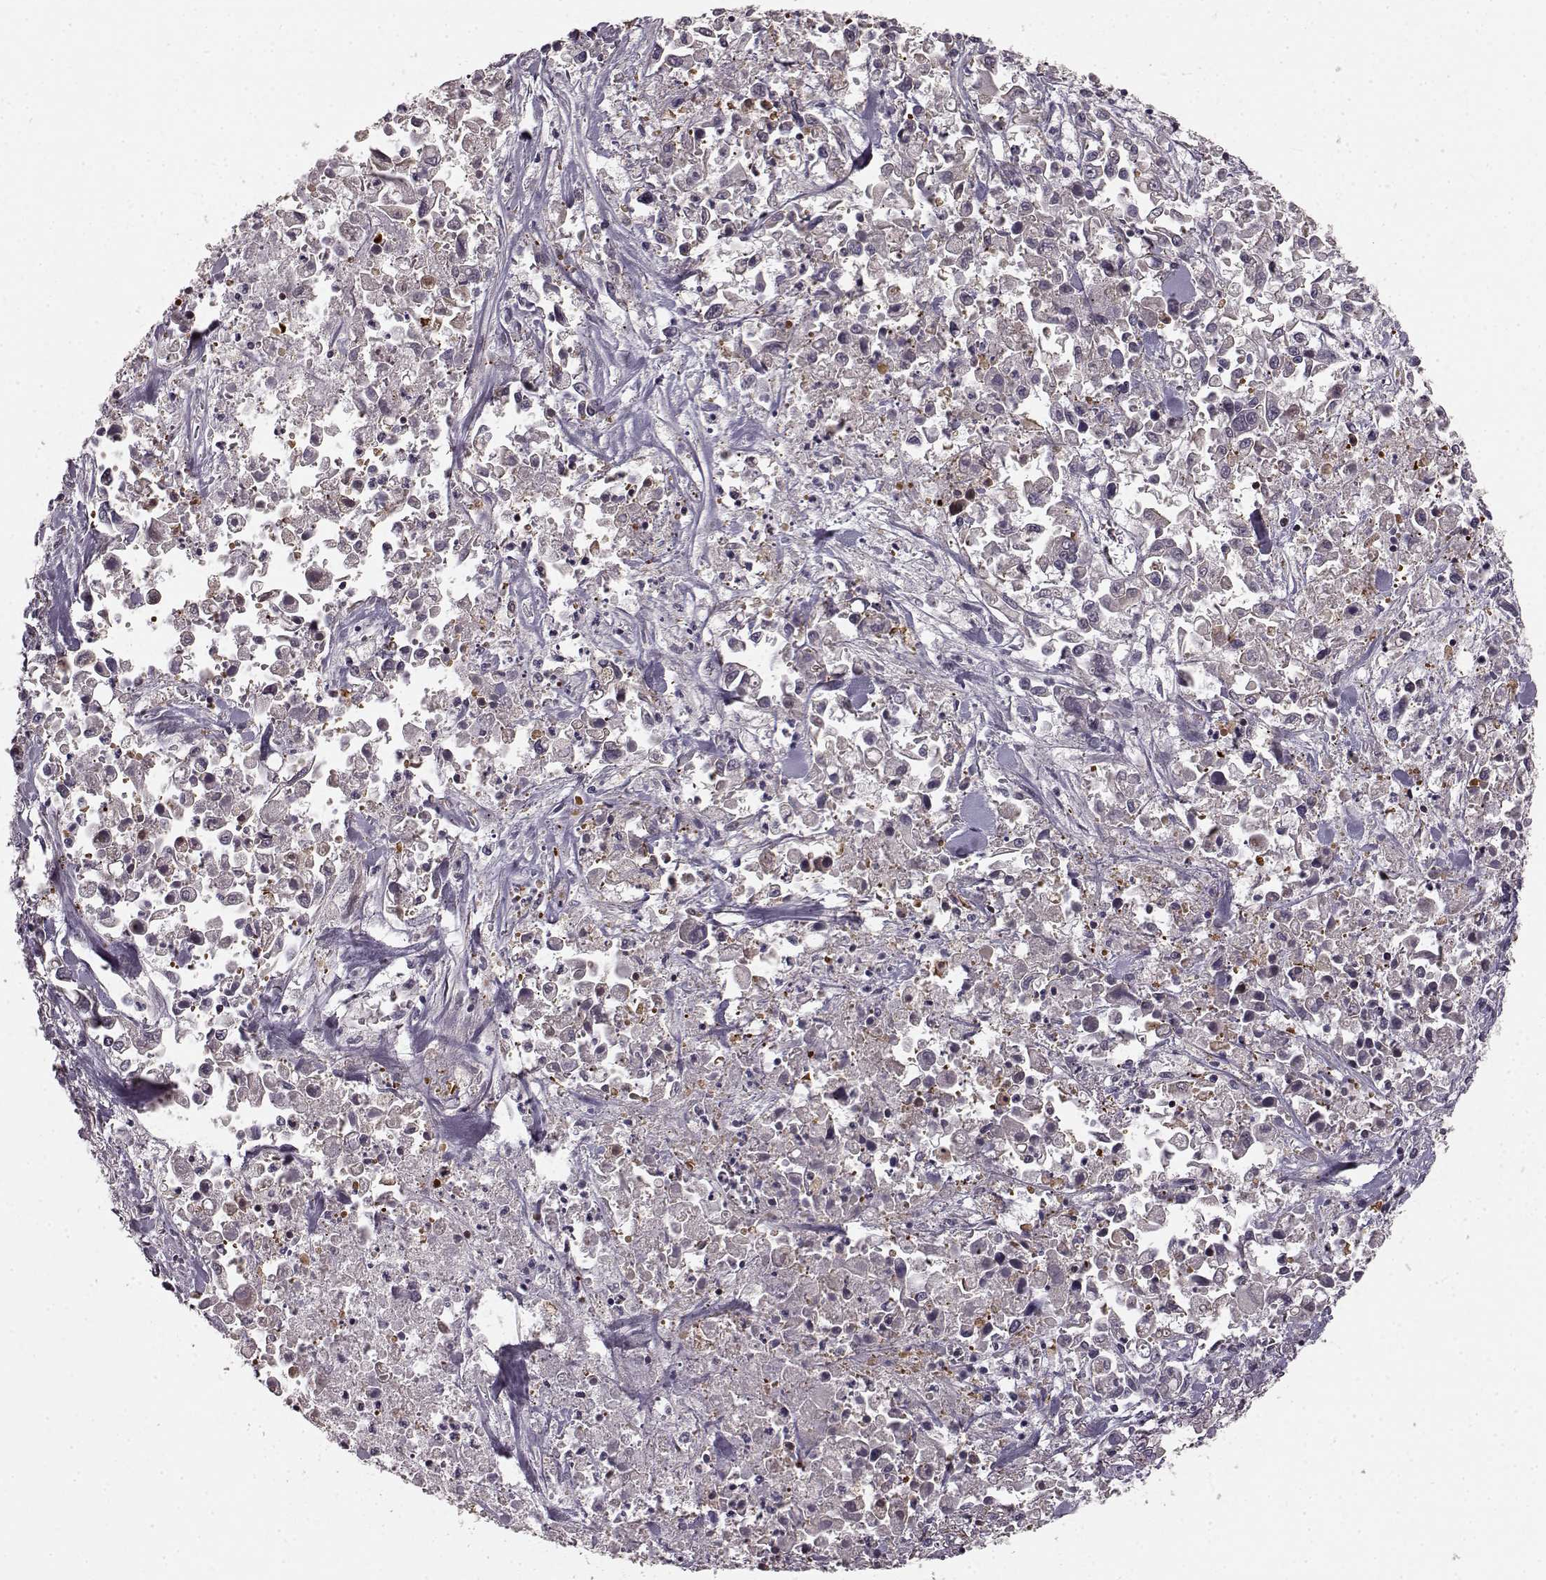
{"staining": {"intensity": "negative", "quantity": "none", "location": "none"}, "tissue": "pancreatic cancer", "cell_type": "Tumor cells", "image_type": "cancer", "snomed": [{"axis": "morphology", "description": "Adenocarcinoma, NOS"}, {"axis": "topography", "description": "Pancreas"}], "caption": "Immunohistochemistry histopathology image of pancreatic cancer stained for a protein (brown), which exhibits no expression in tumor cells.", "gene": "SLC22A18", "patient": {"sex": "female", "age": 83}}